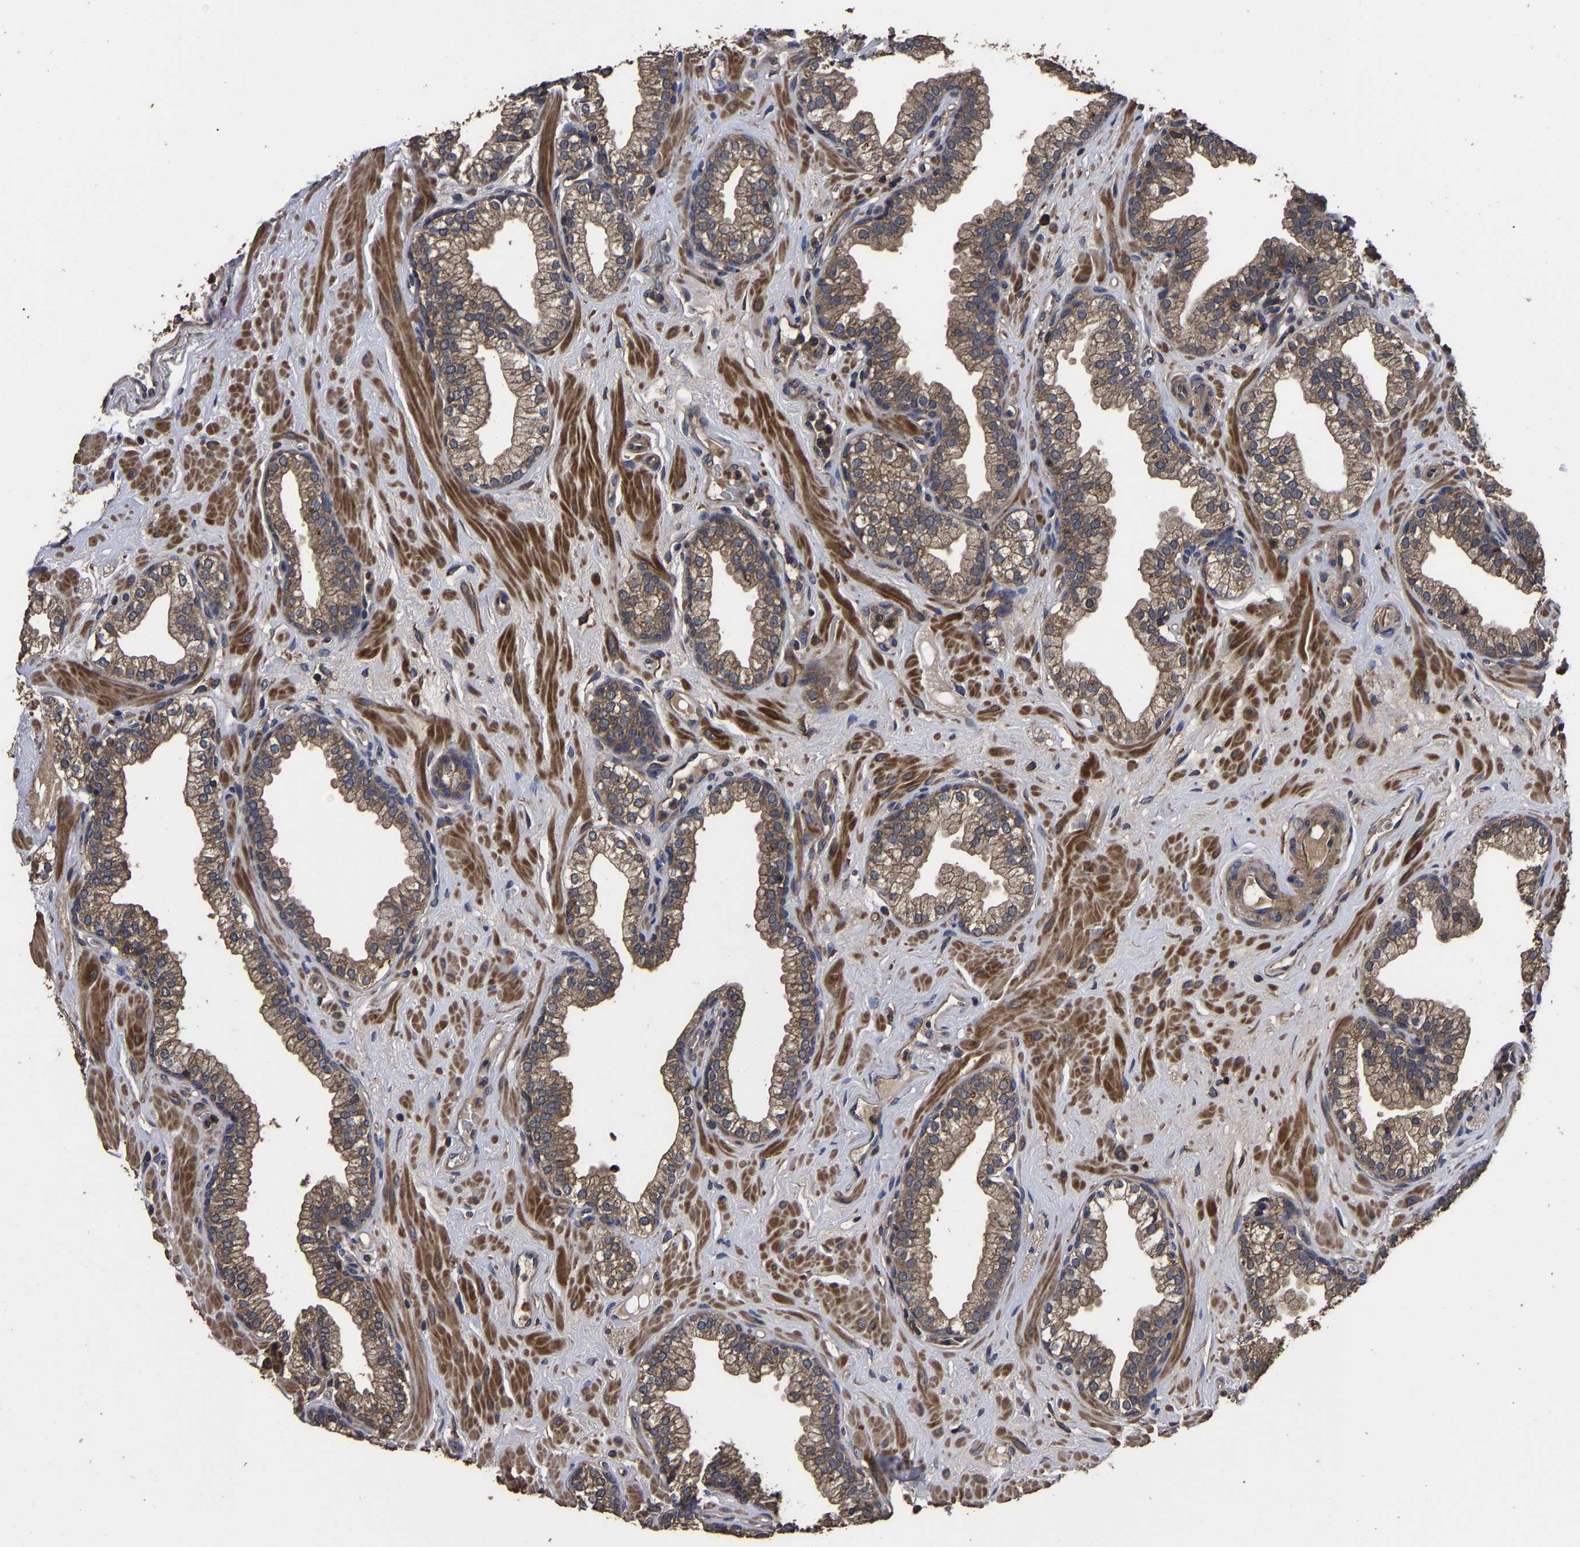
{"staining": {"intensity": "moderate", "quantity": ">75%", "location": "cytoplasmic/membranous"}, "tissue": "prostate", "cell_type": "Glandular cells", "image_type": "normal", "snomed": [{"axis": "morphology", "description": "Normal tissue, NOS"}, {"axis": "morphology", "description": "Urothelial carcinoma, Low grade"}, {"axis": "topography", "description": "Urinary bladder"}, {"axis": "topography", "description": "Prostate"}], "caption": "Immunohistochemistry (IHC) (DAB (3,3'-diaminobenzidine)) staining of unremarkable prostate reveals moderate cytoplasmic/membranous protein expression in approximately >75% of glandular cells.", "gene": "ITCH", "patient": {"sex": "male", "age": 60}}